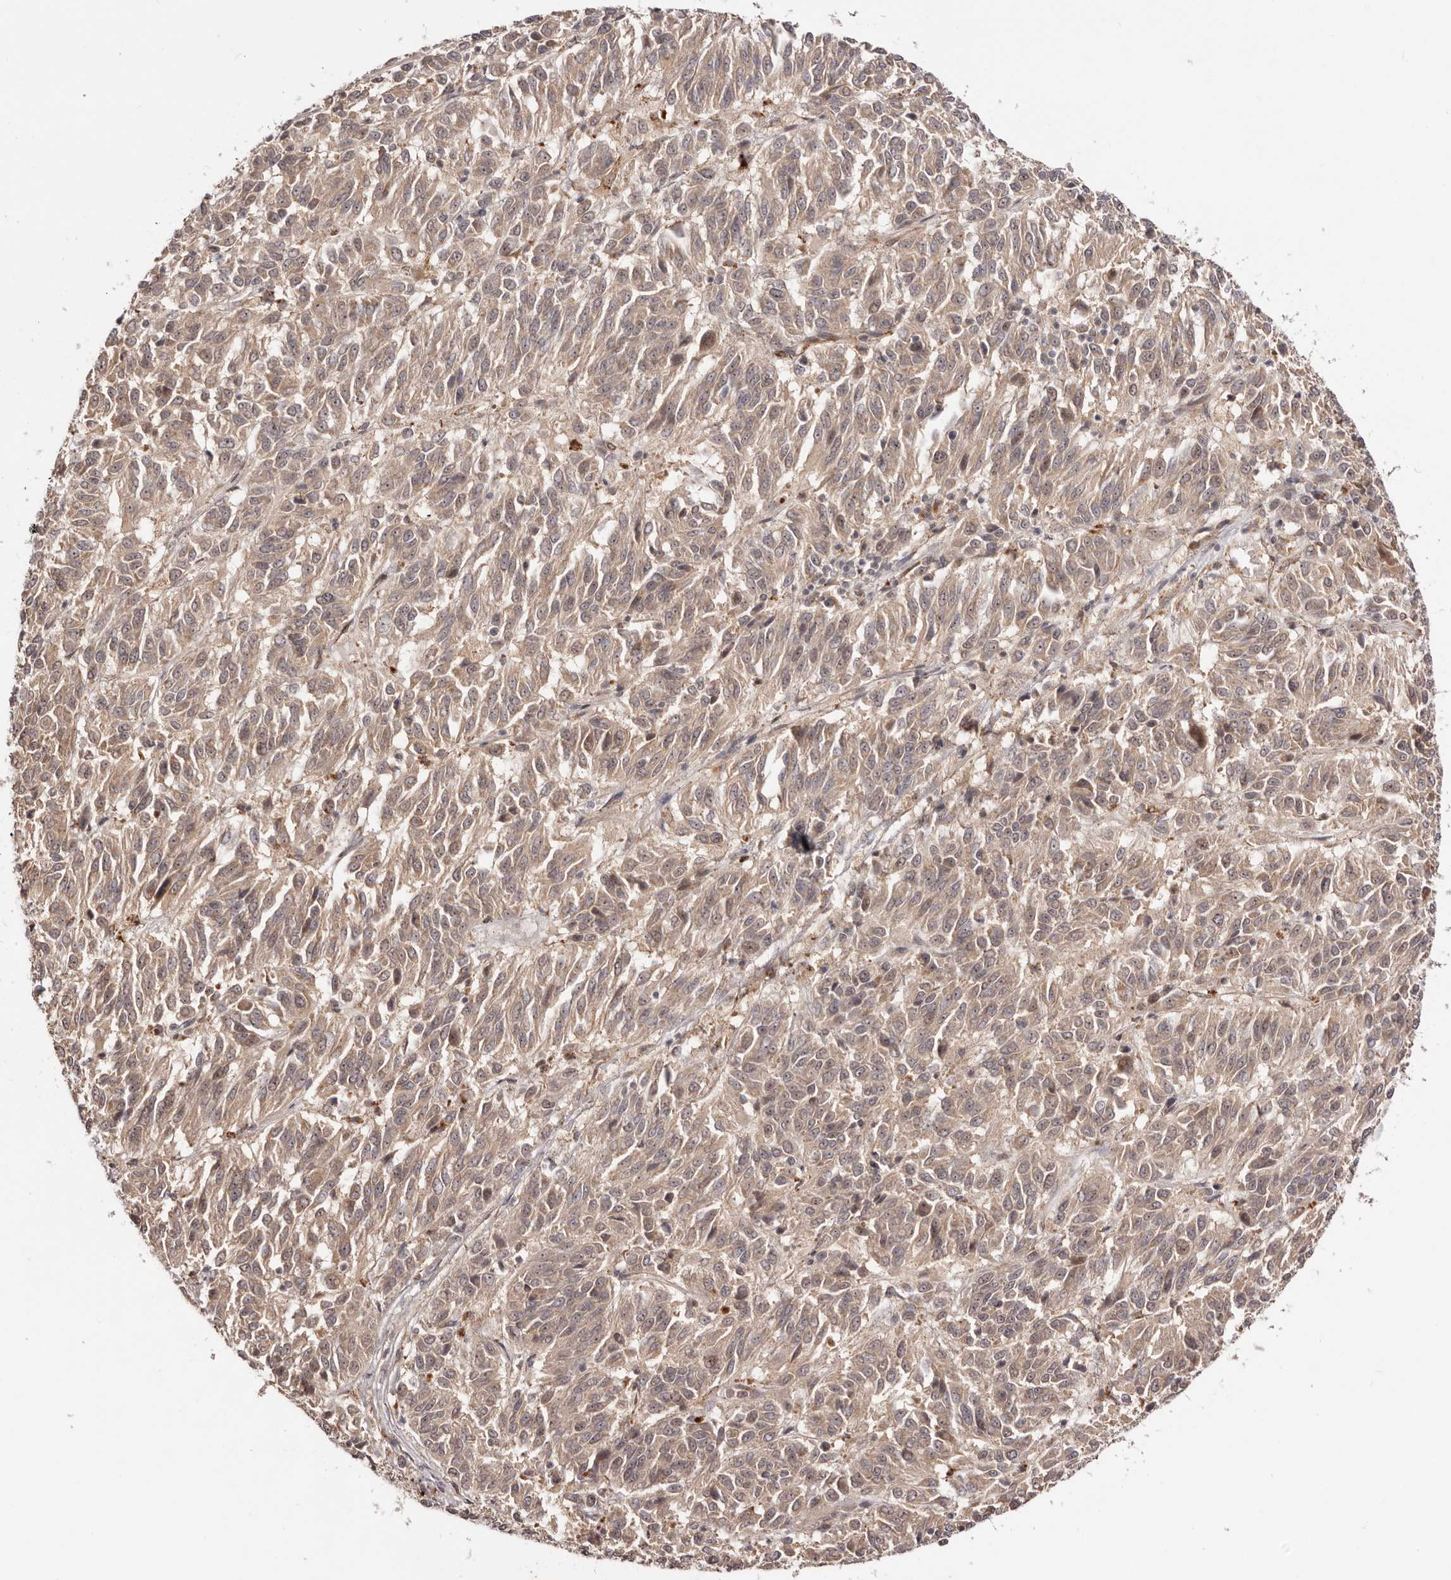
{"staining": {"intensity": "weak", "quantity": ">75%", "location": "cytoplasmic/membranous"}, "tissue": "melanoma", "cell_type": "Tumor cells", "image_type": "cancer", "snomed": [{"axis": "morphology", "description": "Malignant melanoma, Metastatic site"}, {"axis": "topography", "description": "Lung"}], "caption": "High-power microscopy captured an immunohistochemistry (IHC) micrograph of melanoma, revealing weak cytoplasmic/membranous expression in about >75% of tumor cells.", "gene": "MICAL2", "patient": {"sex": "male", "age": 64}}